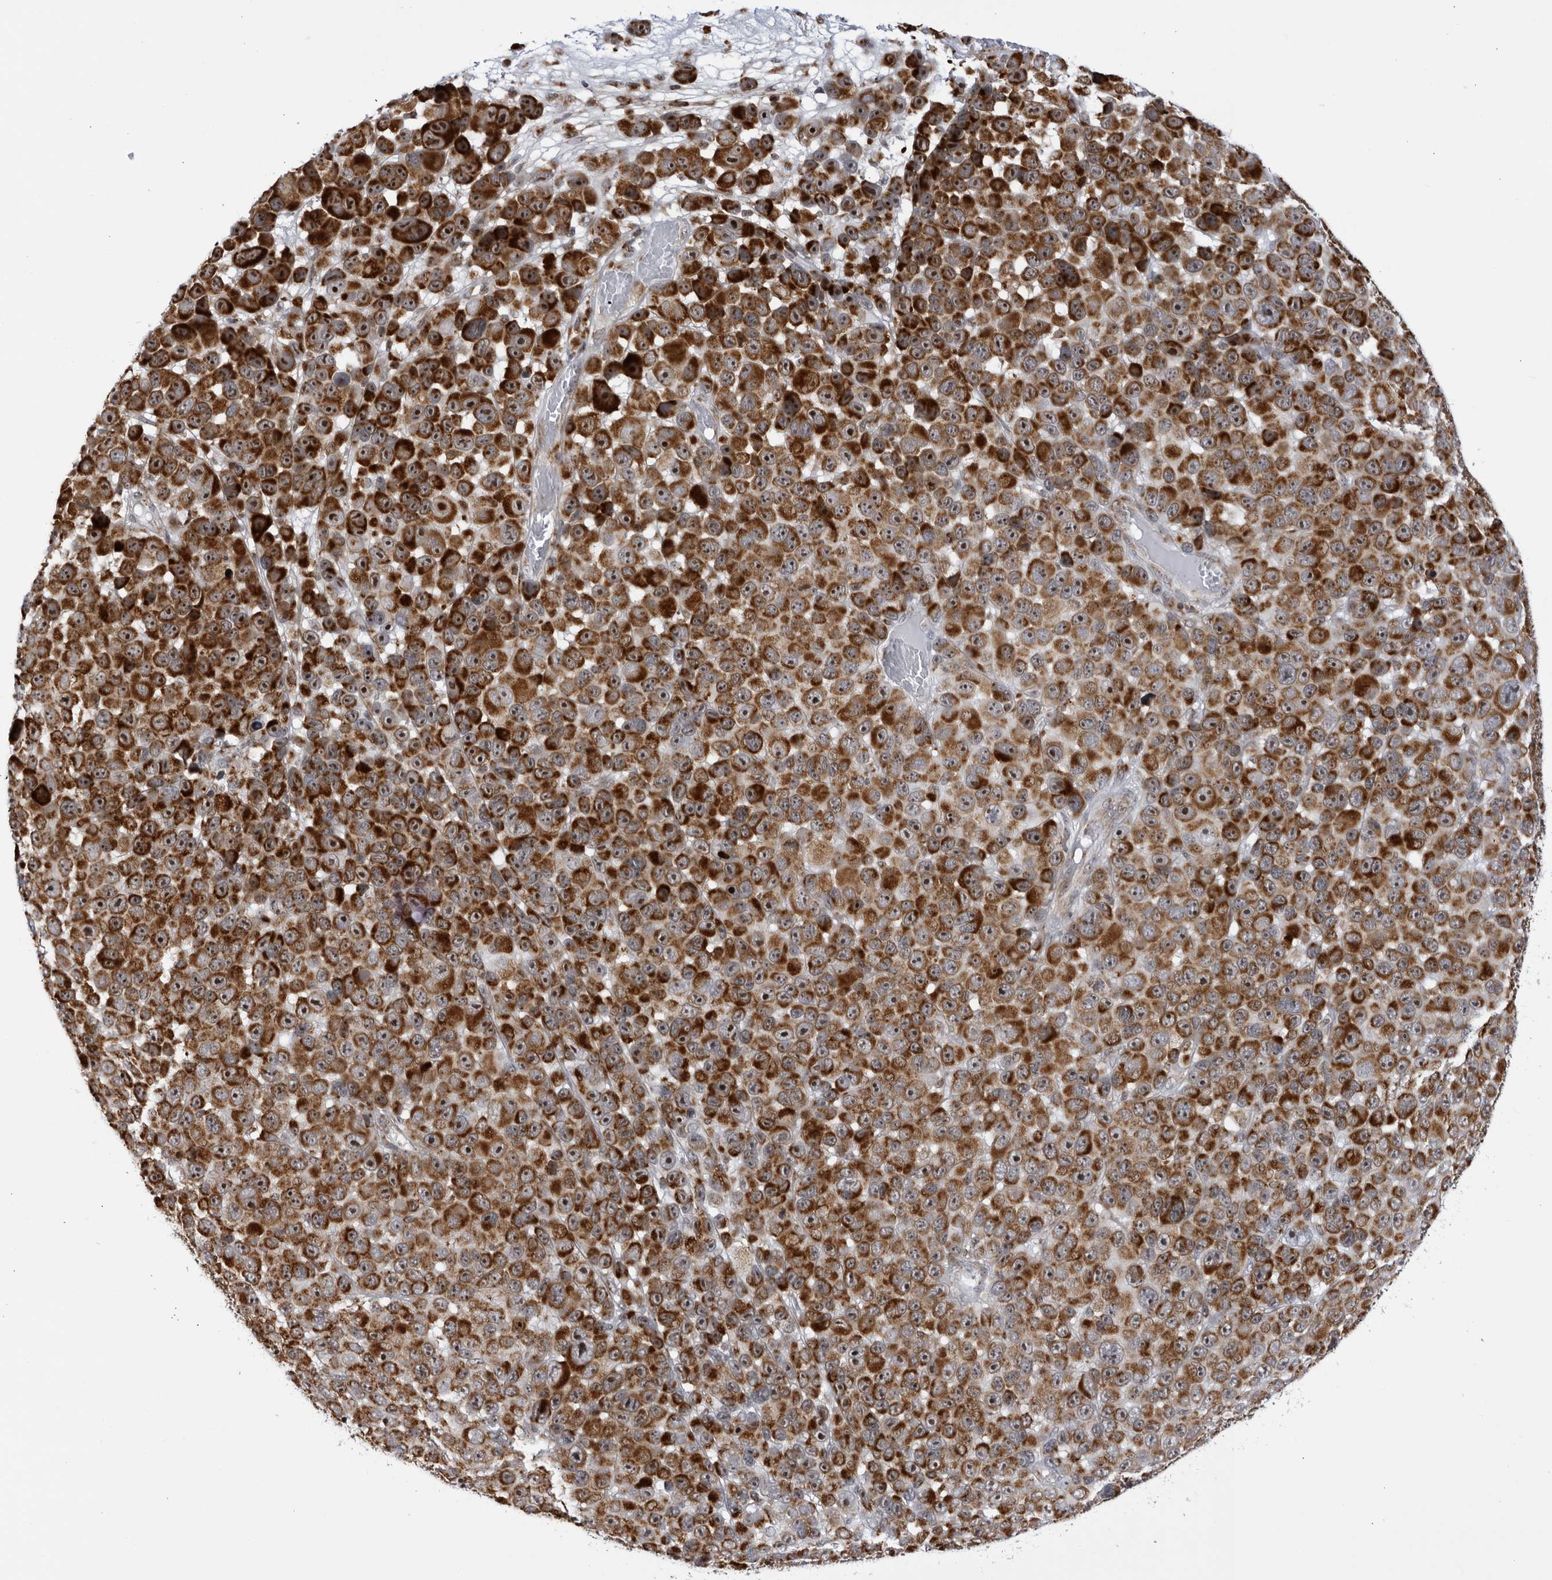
{"staining": {"intensity": "strong", "quantity": ">75%", "location": "cytoplasmic/membranous,nuclear"}, "tissue": "melanoma", "cell_type": "Tumor cells", "image_type": "cancer", "snomed": [{"axis": "morphology", "description": "Malignant melanoma, NOS"}, {"axis": "topography", "description": "Skin"}], "caption": "Strong cytoplasmic/membranous and nuclear protein staining is appreciated in about >75% of tumor cells in malignant melanoma.", "gene": "RBM34", "patient": {"sex": "male", "age": 53}}